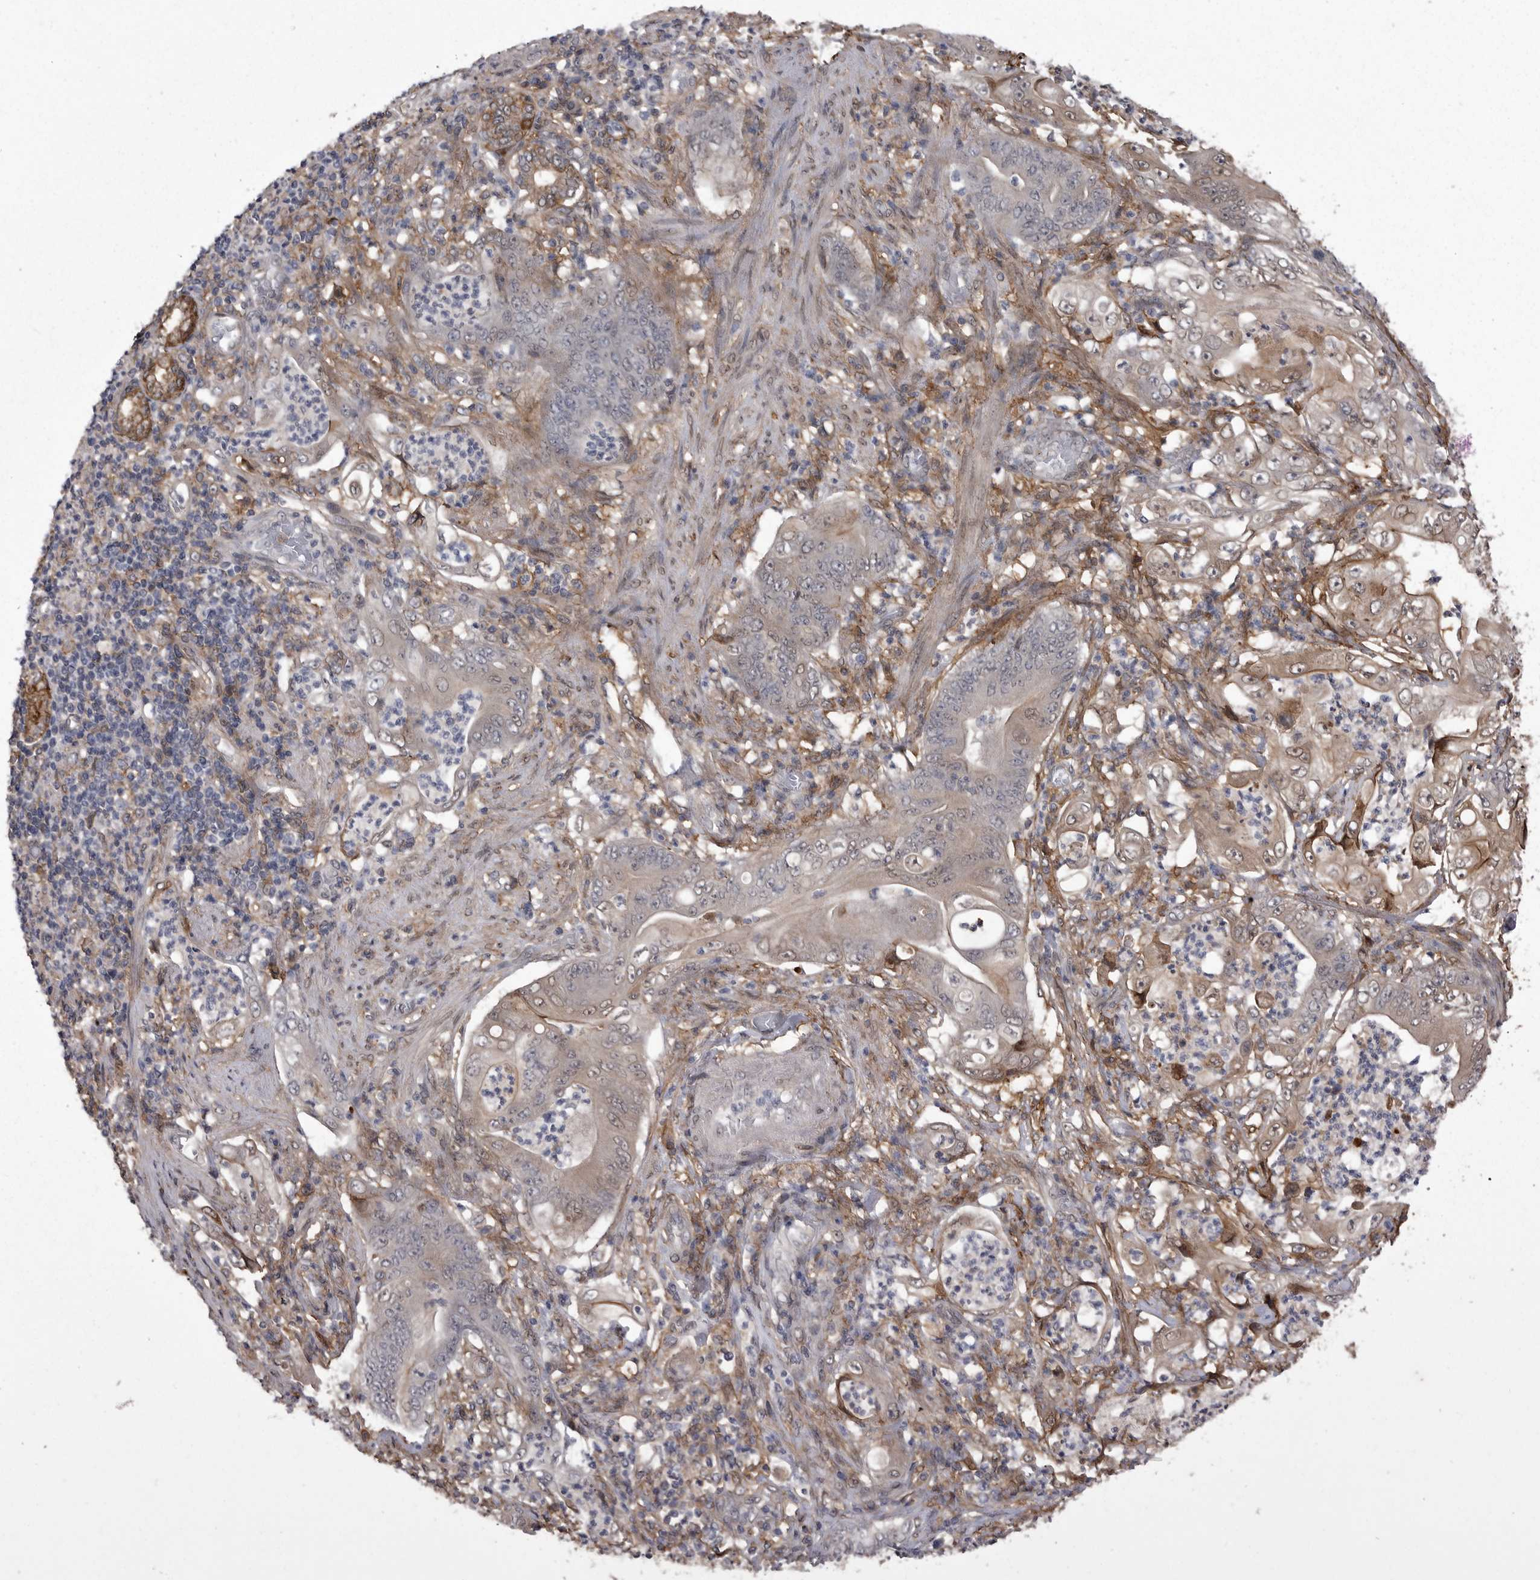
{"staining": {"intensity": "moderate", "quantity": "25%-75%", "location": "cytoplasmic/membranous"}, "tissue": "stomach cancer", "cell_type": "Tumor cells", "image_type": "cancer", "snomed": [{"axis": "morphology", "description": "Adenocarcinoma, NOS"}, {"axis": "topography", "description": "Stomach"}], "caption": "Protein staining shows moderate cytoplasmic/membranous positivity in approximately 25%-75% of tumor cells in adenocarcinoma (stomach).", "gene": "ABL1", "patient": {"sex": "female", "age": 73}}